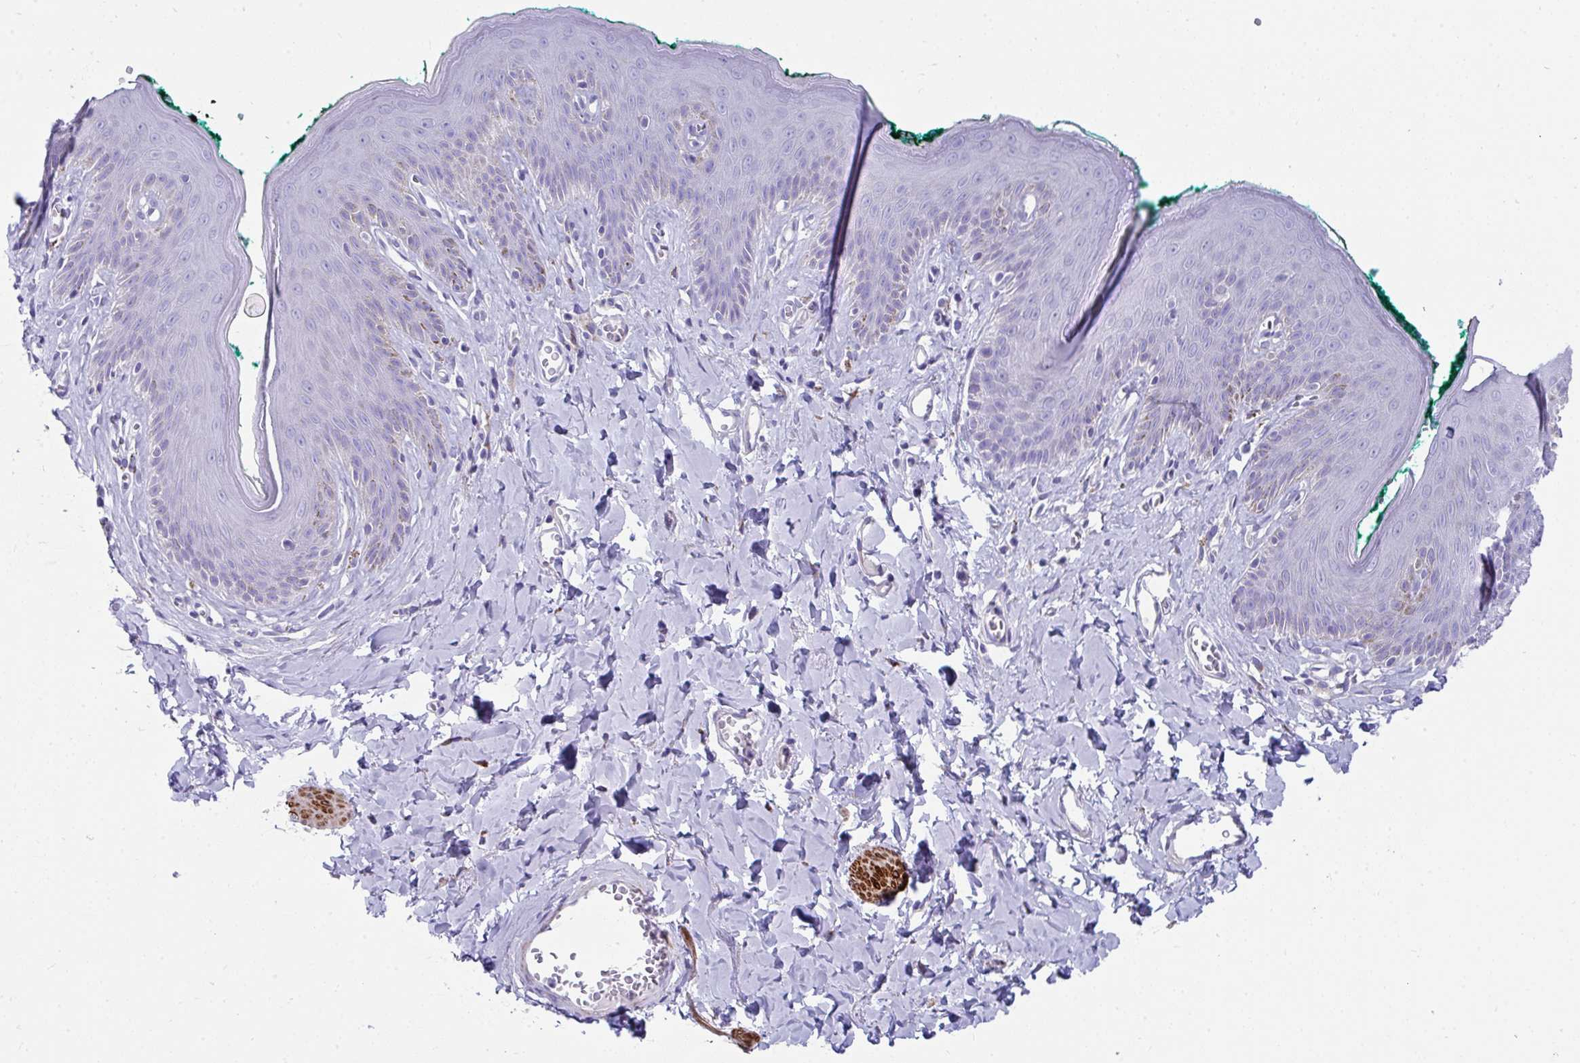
{"staining": {"intensity": "negative", "quantity": "none", "location": "none"}, "tissue": "skin", "cell_type": "Epidermal cells", "image_type": "normal", "snomed": [{"axis": "morphology", "description": "Normal tissue, NOS"}, {"axis": "topography", "description": "Vulva"}, {"axis": "topography", "description": "Peripheral nerve tissue"}], "caption": "Immunohistochemistry (IHC) of unremarkable human skin demonstrates no staining in epidermal cells. The staining is performed using DAB (3,3'-diaminobenzidine) brown chromogen with nuclei counter-stained in using hematoxylin.", "gene": "GRXCR2", "patient": {"sex": "female", "age": 66}}